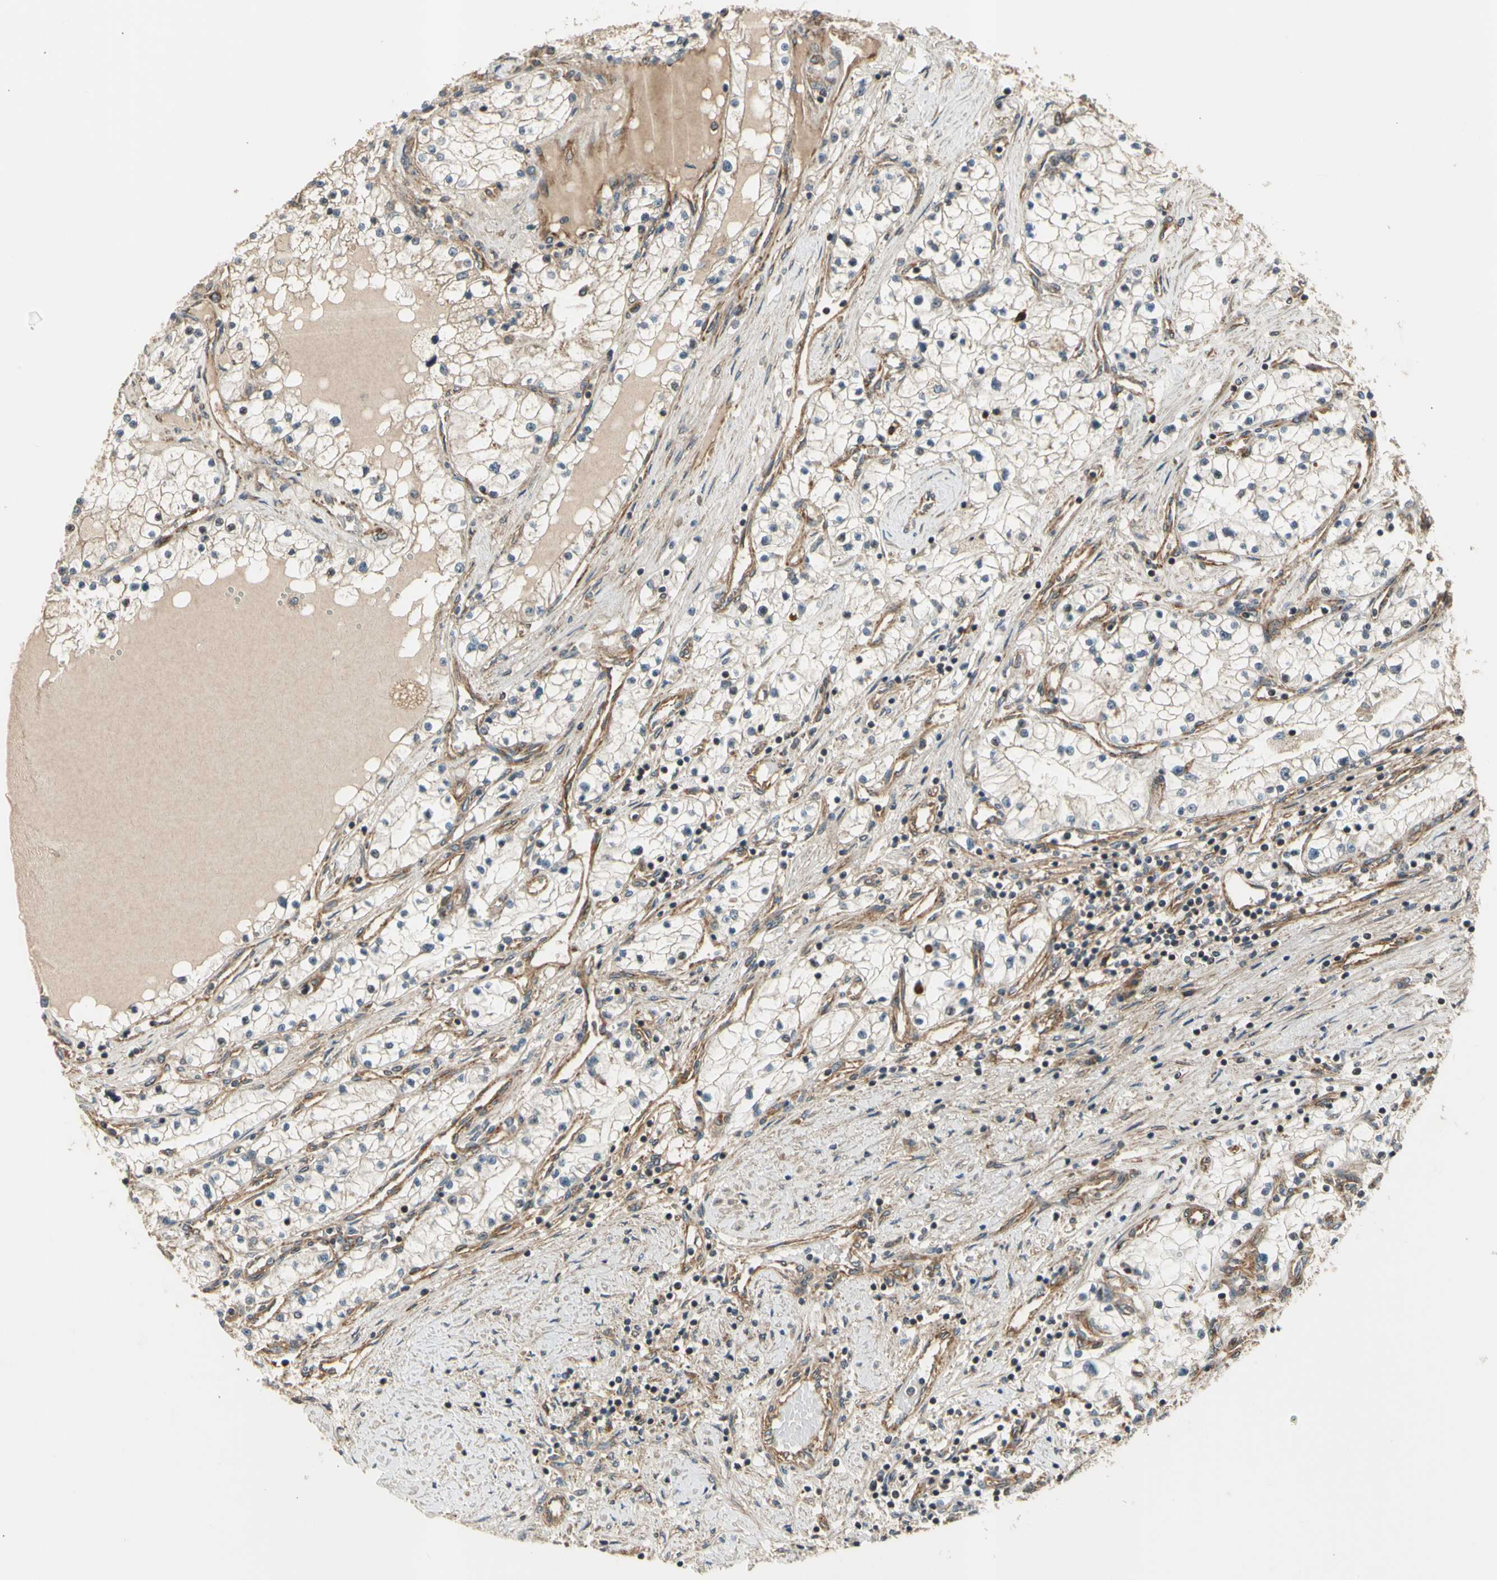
{"staining": {"intensity": "negative", "quantity": "none", "location": "none"}, "tissue": "renal cancer", "cell_type": "Tumor cells", "image_type": "cancer", "snomed": [{"axis": "morphology", "description": "Adenocarcinoma, NOS"}, {"axis": "topography", "description": "Kidney"}], "caption": "Tumor cells are negative for protein expression in human adenocarcinoma (renal).", "gene": "EFNB2", "patient": {"sex": "male", "age": 68}}